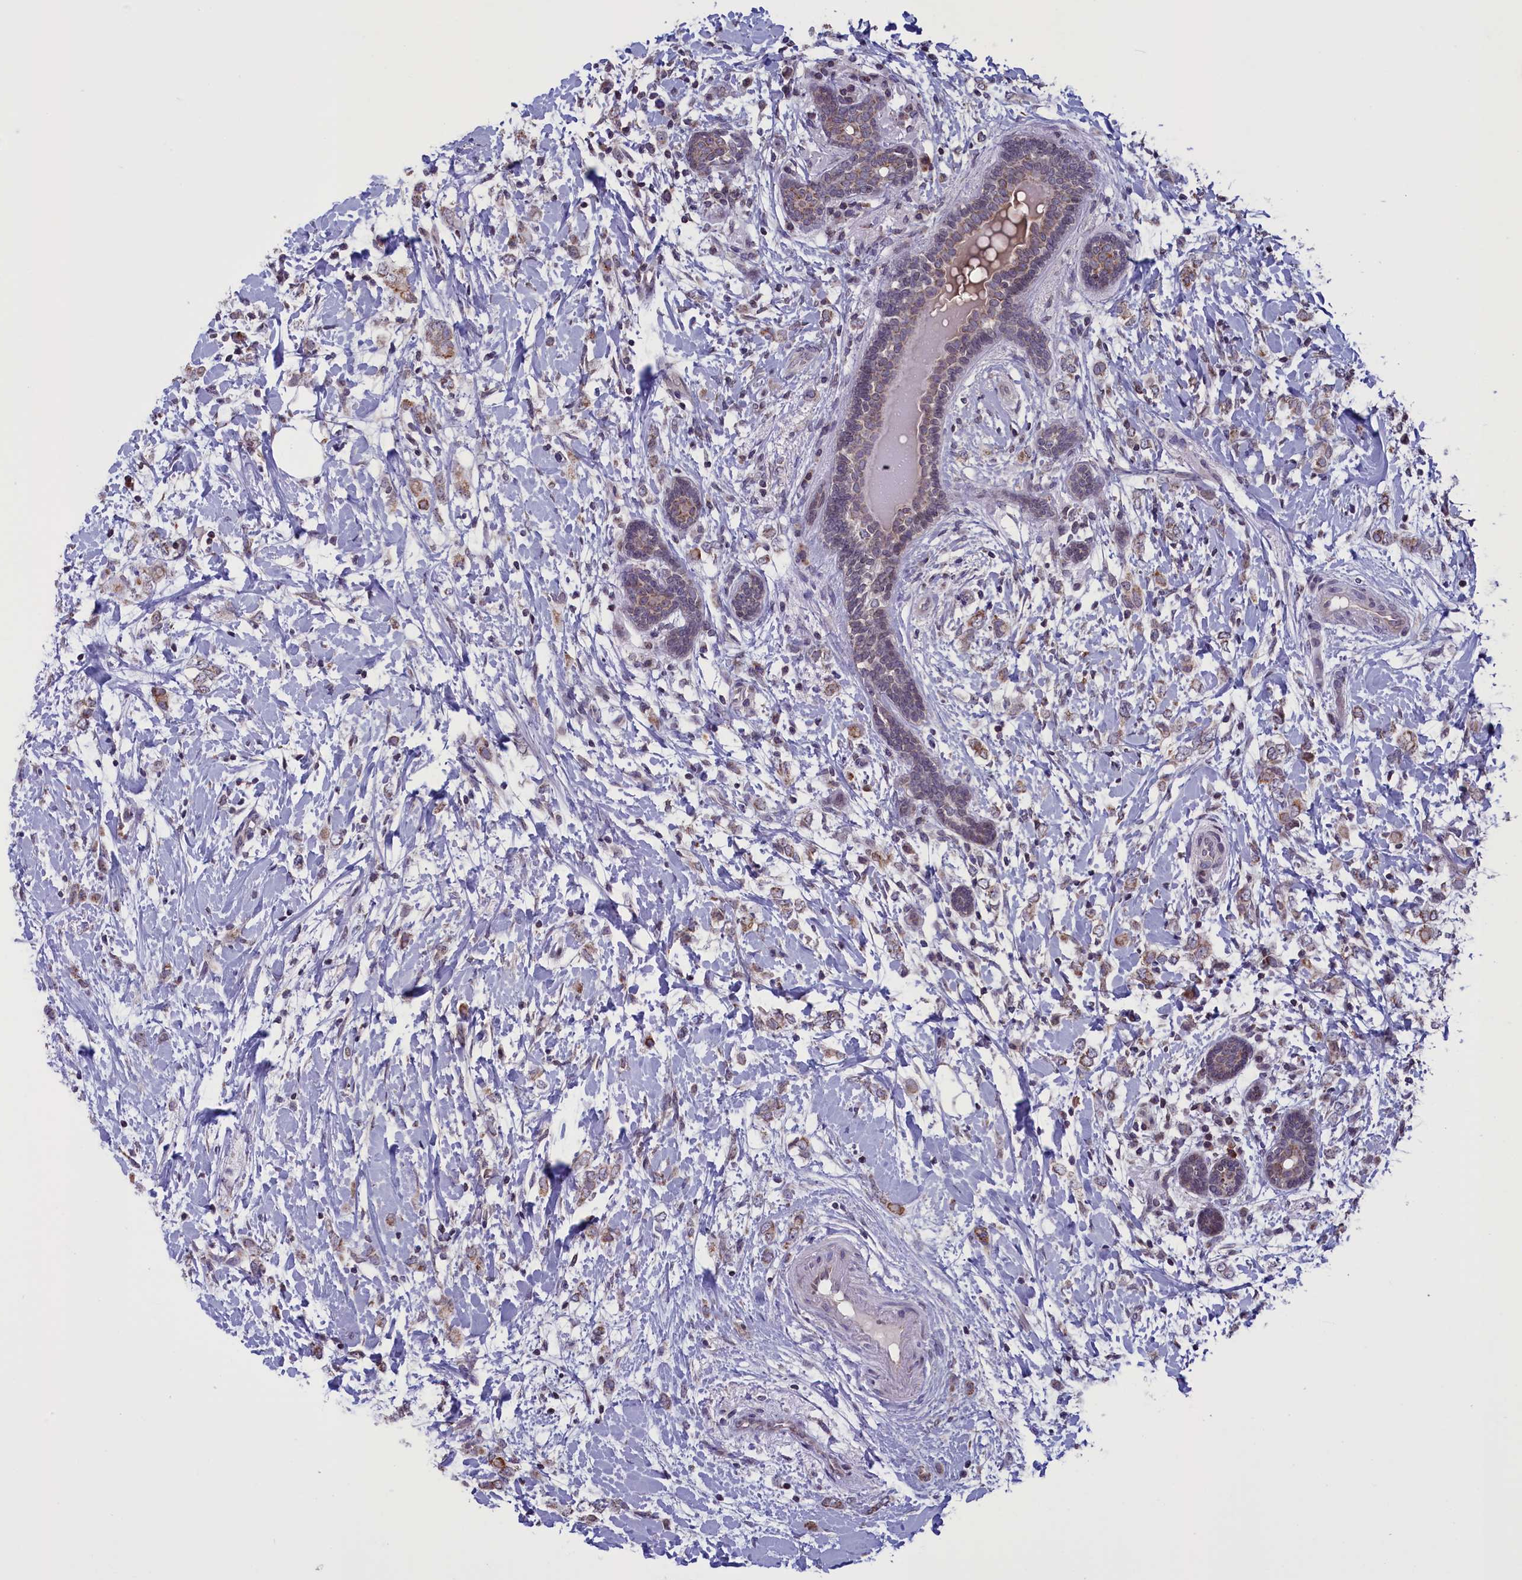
{"staining": {"intensity": "moderate", "quantity": ">75%", "location": "cytoplasmic/membranous"}, "tissue": "breast cancer", "cell_type": "Tumor cells", "image_type": "cancer", "snomed": [{"axis": "morphology", "description": "Normal tissue, NOS"}, {"axis": "morphology", "description": "Lobular carcinoma"}, {"axis": "topography", "description": "Breast"}], "caption": "DAB (3,3'-diaminobenzidine) immunohistochemical staining of human breast cancer demonstrates moderate cytoplasmic/membranous protein expression in approximately >75% of tumor cells.", "gene": "PARS2", "patient": {"sex": "female", "age": 47}}